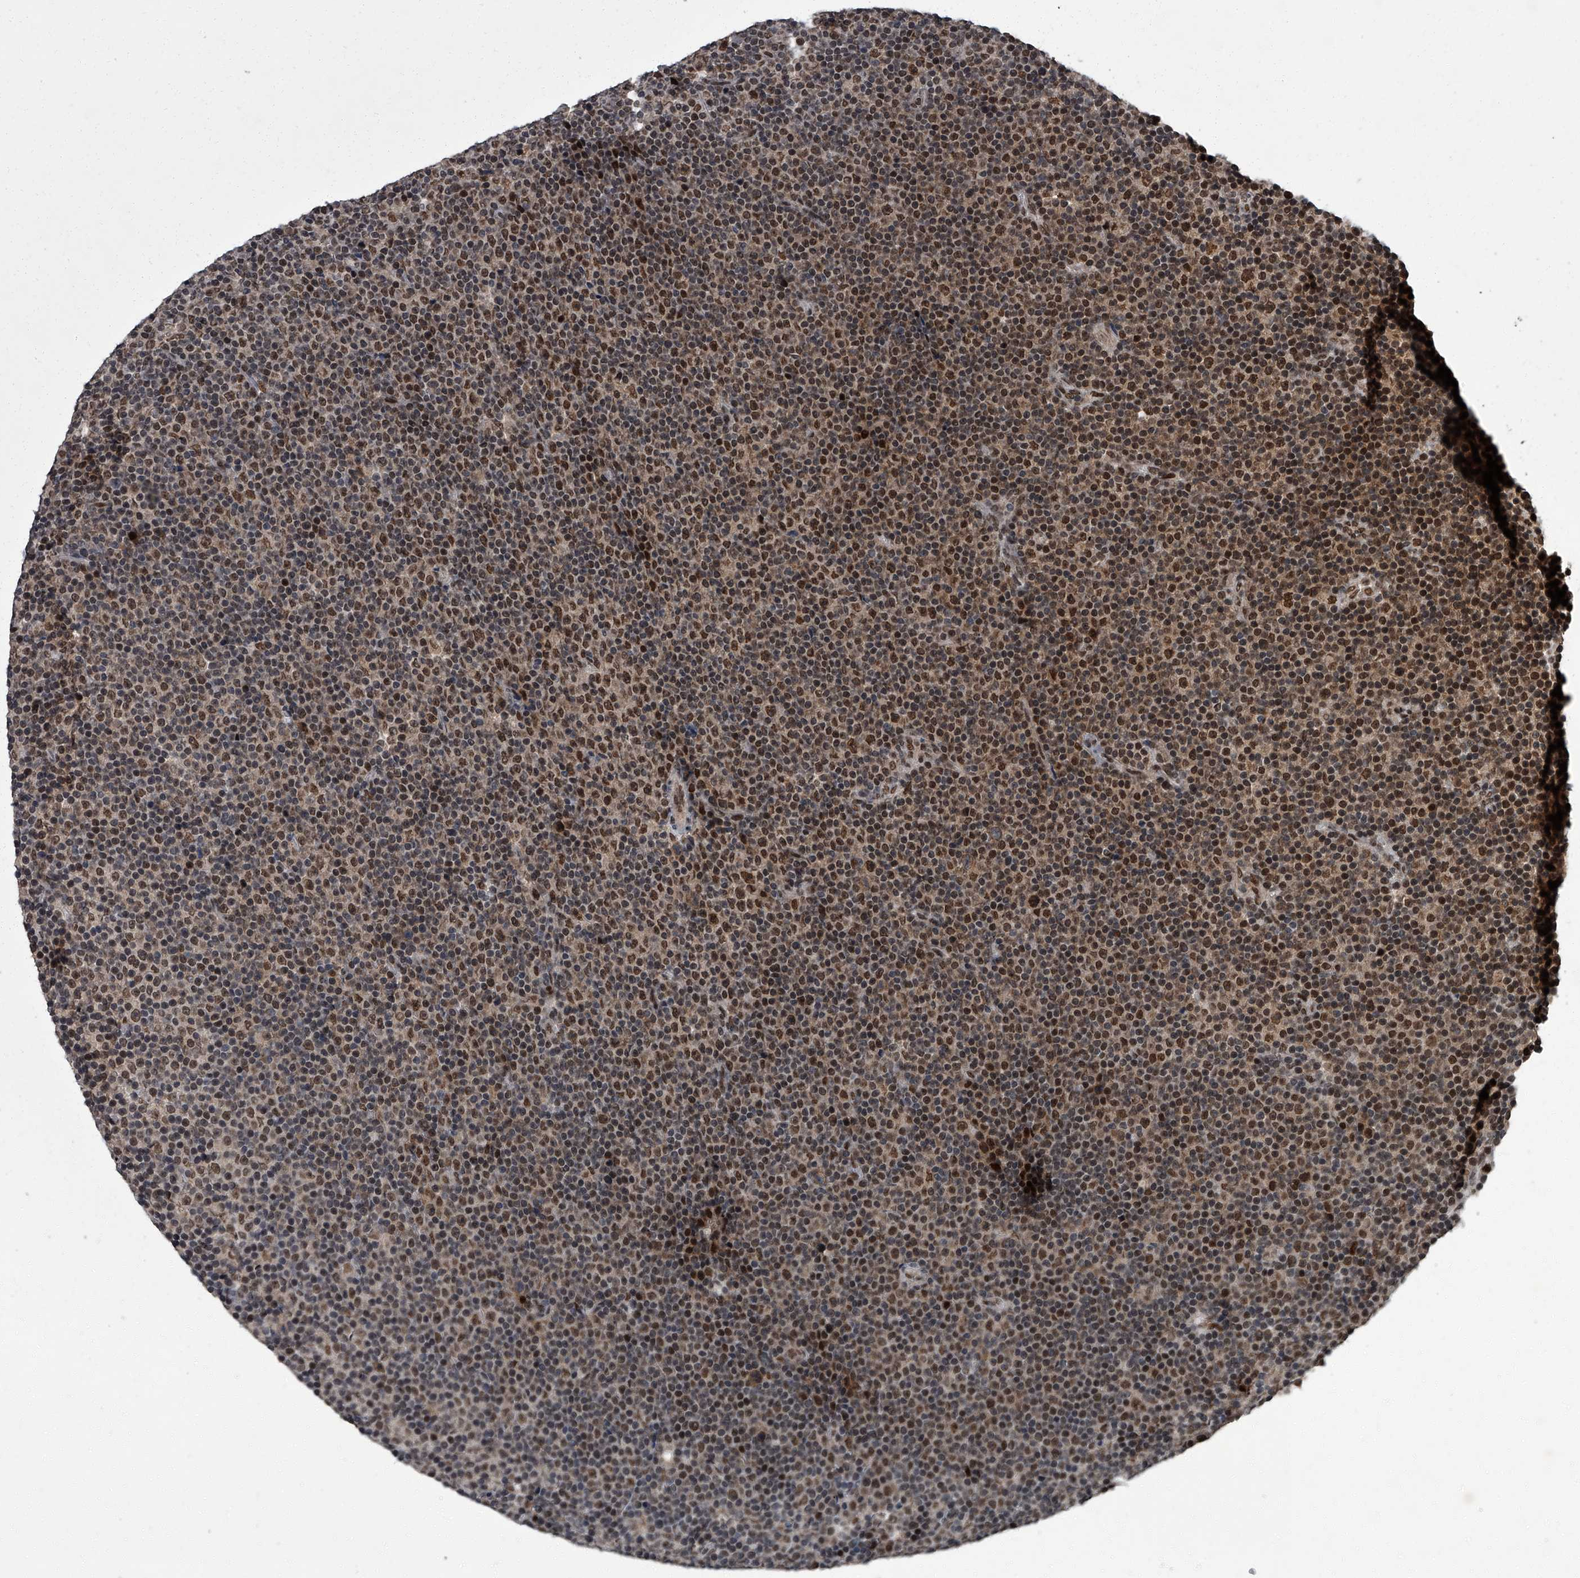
{"staining": {"intensity": "moderate", "quantity": ">75%", "location": "nuclear"}, "tissue": "lymphoma", "cell_type": "Tumor cells", "image_type": "cancer", "snomed": [{"axis": "morphology", "description": "Malignant lymphoma, non-Hodgkin's type, Low grade"}, {"axis": "topography", "description": "Lymph node"}], "caption": "Protein expression analysis of lymphoma exhibits moderate nuclear staining in about >75% of tumor cells.", "gene": "ZNF518B", "patient": {"sex": "female", "age": 67}}